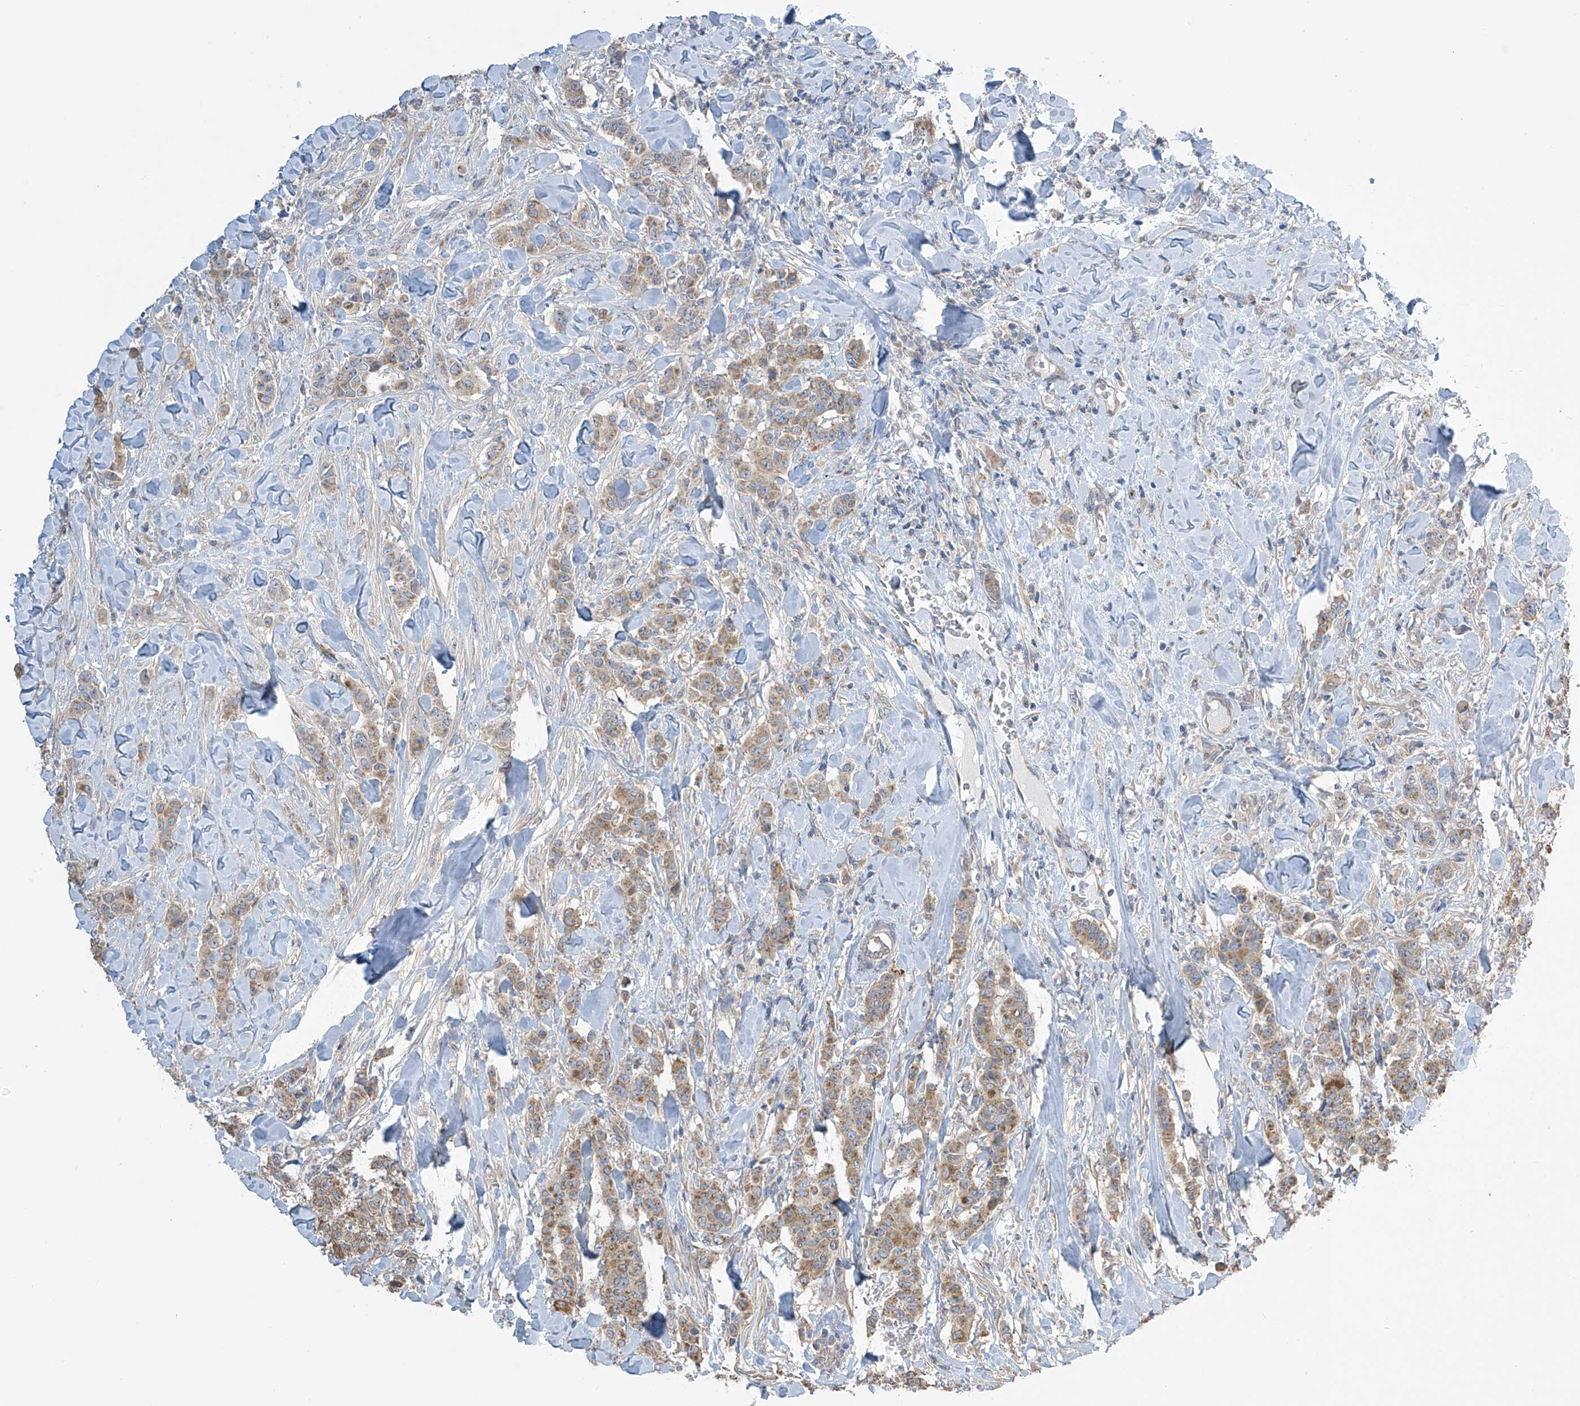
{"staining": {"intensity": "moderate", "quantity": ">75%", "location": "cytoplasmic/membranous"}, "tissue": "breast cancer", "cell_type": "Tumor cells", "image_type": "cancer", "snomed": [{"axis": "morphology", "description": "Duct carcinoma"}, {"axis": "topography", "description": "Breast"}], "caption": "A histopathology image of breast cancer stained for a protein exhibits moderate cytoplasmic/membranous brown staining in tumor cells. Using DAB (brown) and hematoxylin (blue) stains, captured at high magnification using brightfield microscopy.", "gene": "PNPT1", "patient": {"sex": "female", "age": 40}}